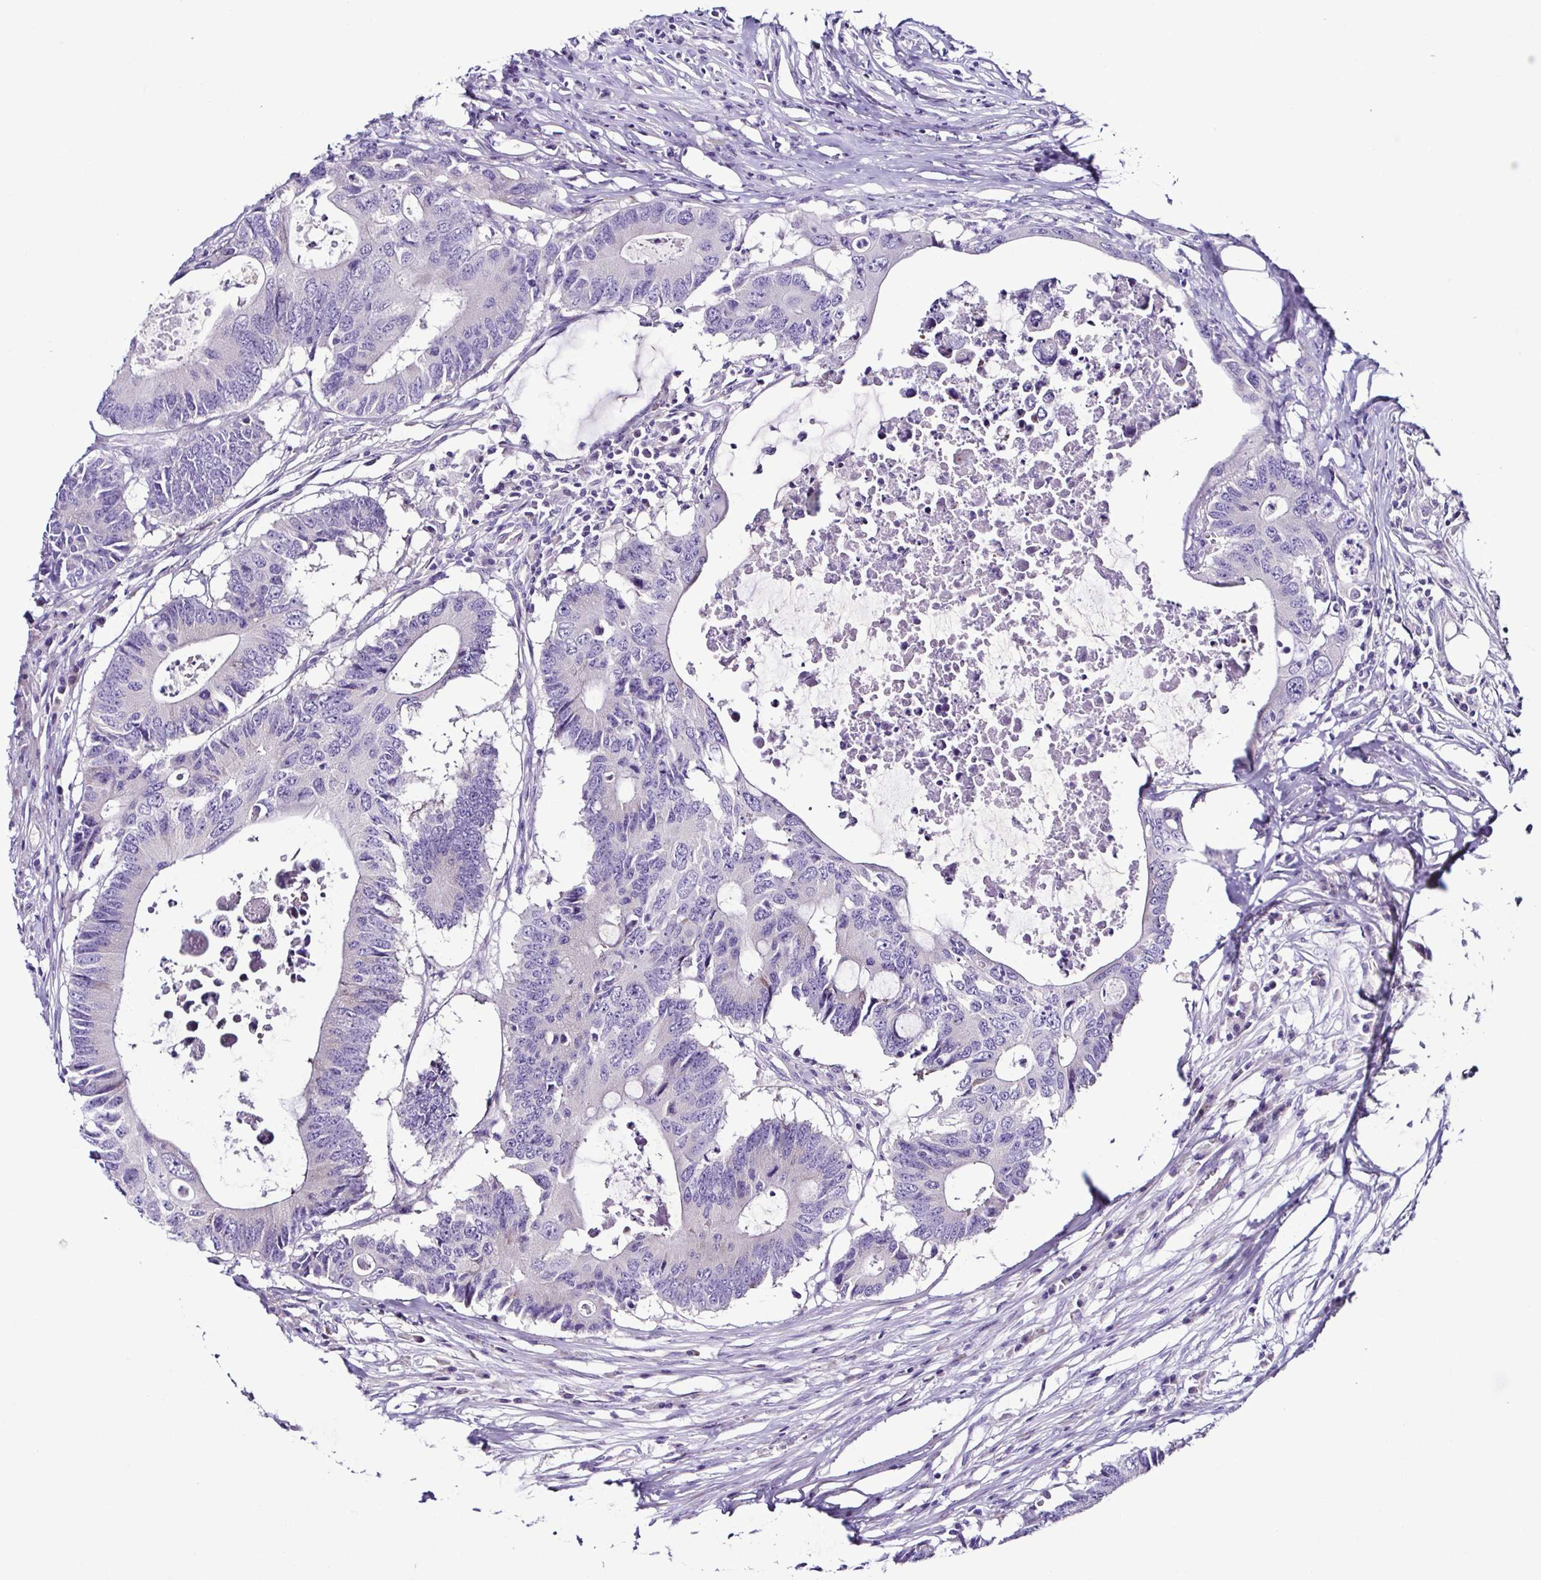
{"staining": {"intensity": "negative", "quantity": "none", "location": "none"}, "tissue": "colorectal cancer", "cell_type": "Tumor cells", "image_type": "cancer", "snomed": [{"axis": "morphology", "description": "Adenocarcinoma, NOS"}, {"axis": "topography", "description": "Colon"}], "caption": "Immunohistochemical staining of colorectal cancer (adenocarcinoma) shows no significant expression in tumor cells.", "gene": "SRL", "patient": {"sex": "male", "age": 71}}